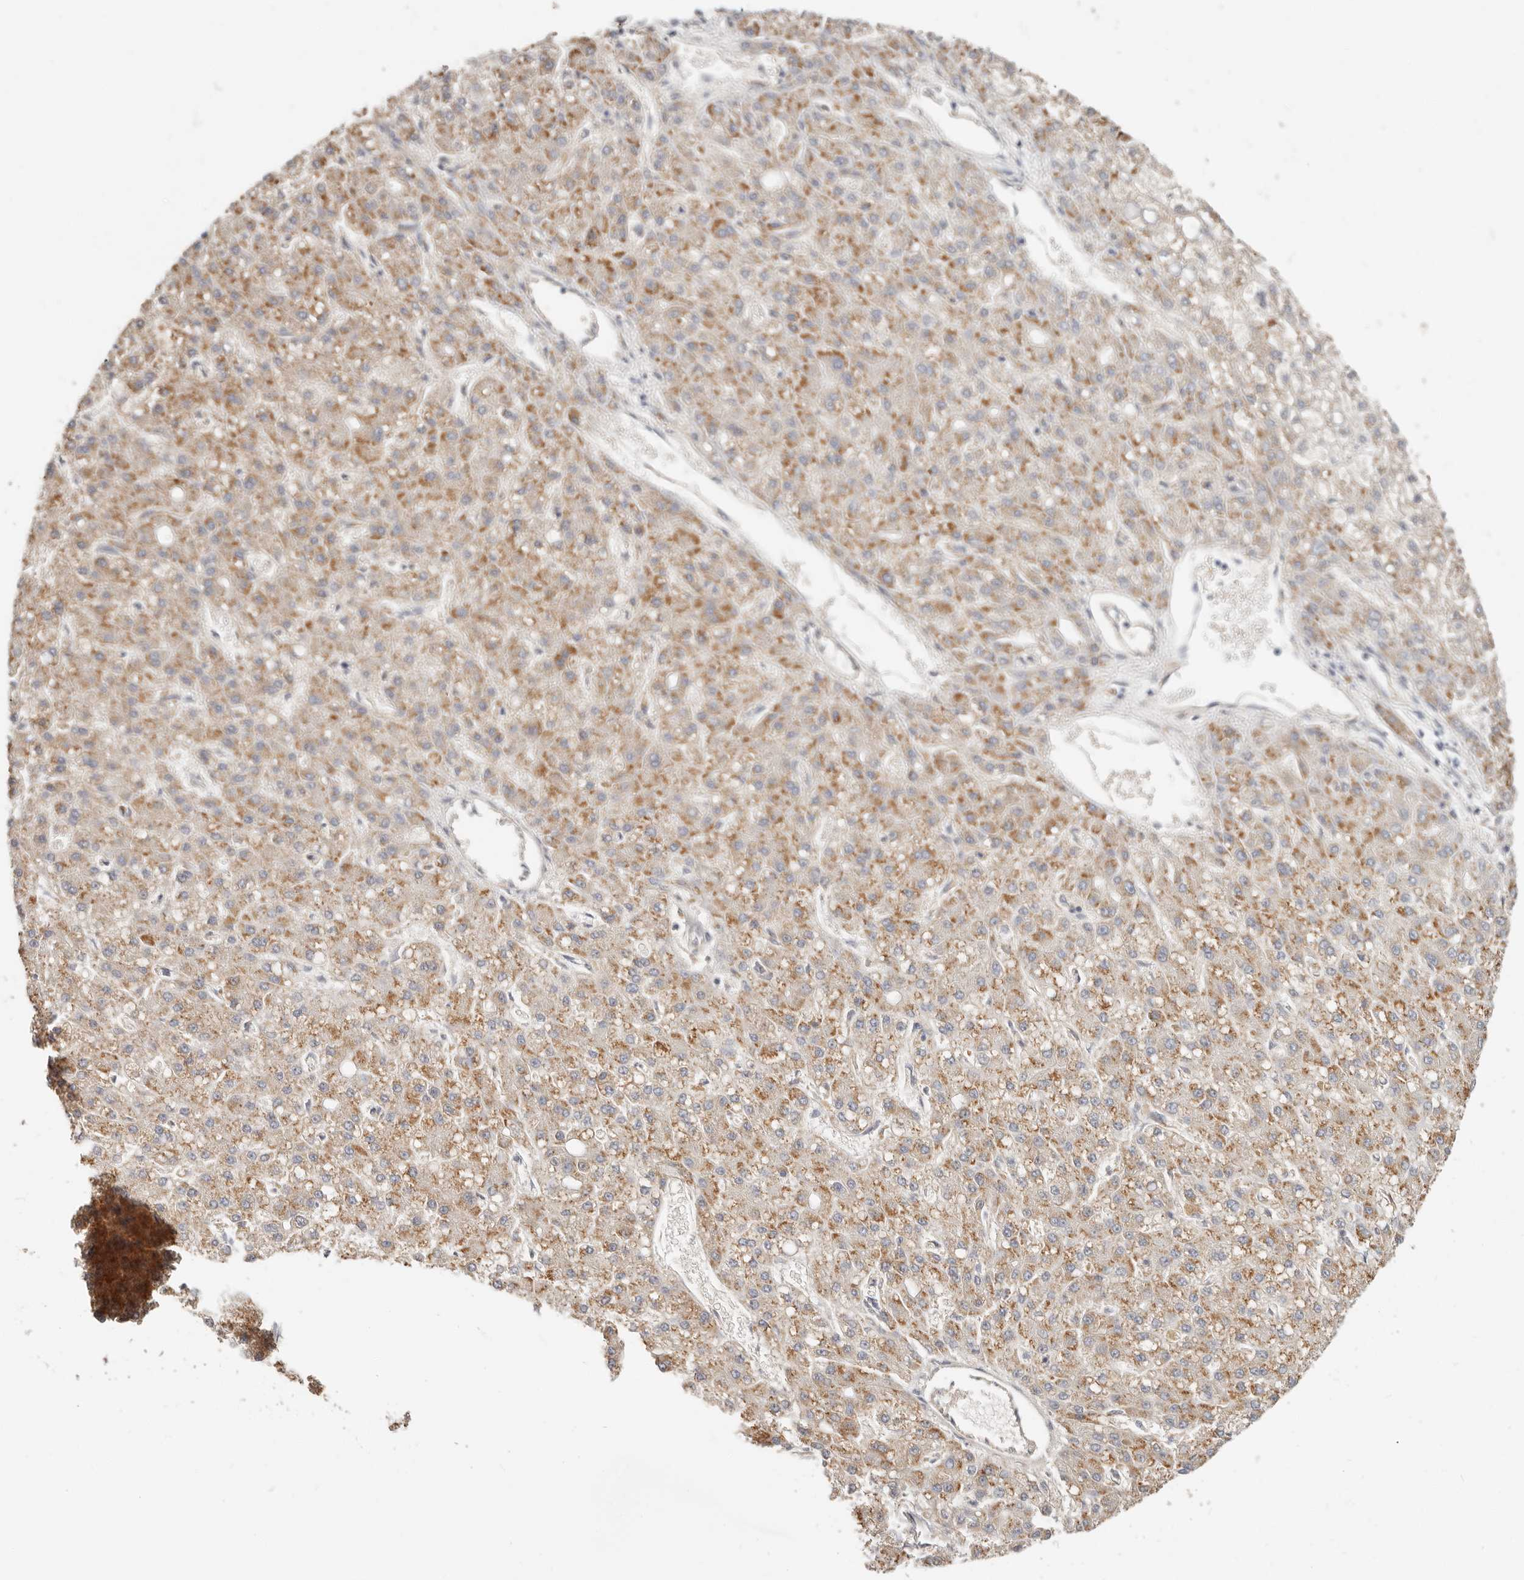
{"staining": {"intensity": "moderate", "quantity": ">75%", "location": "cytoplasmic/membranous"}, "tissue": "liver cancer", "cell_type": "Tumor cells", "image_type": "cancer", "snomed": [{"axis": "morphology", "description": "Carcinoma, Hepatocellular, NOS"}, {"axis": "topography", "description": "Liver"}], "caption": "Liver cancer tissue reveals moderate cytoplasmic/membranous positivity in approximately >75% of tumor cells, visualized by immunohistochemistry. Using DAB (3,3'-diaminobenzidine) (brown) and hematoxylin (blue) stains, captured at high magnification using brightfield microscopy.", "gene": "SPRING1", "patient": {"sex": "male", "age": 67}}